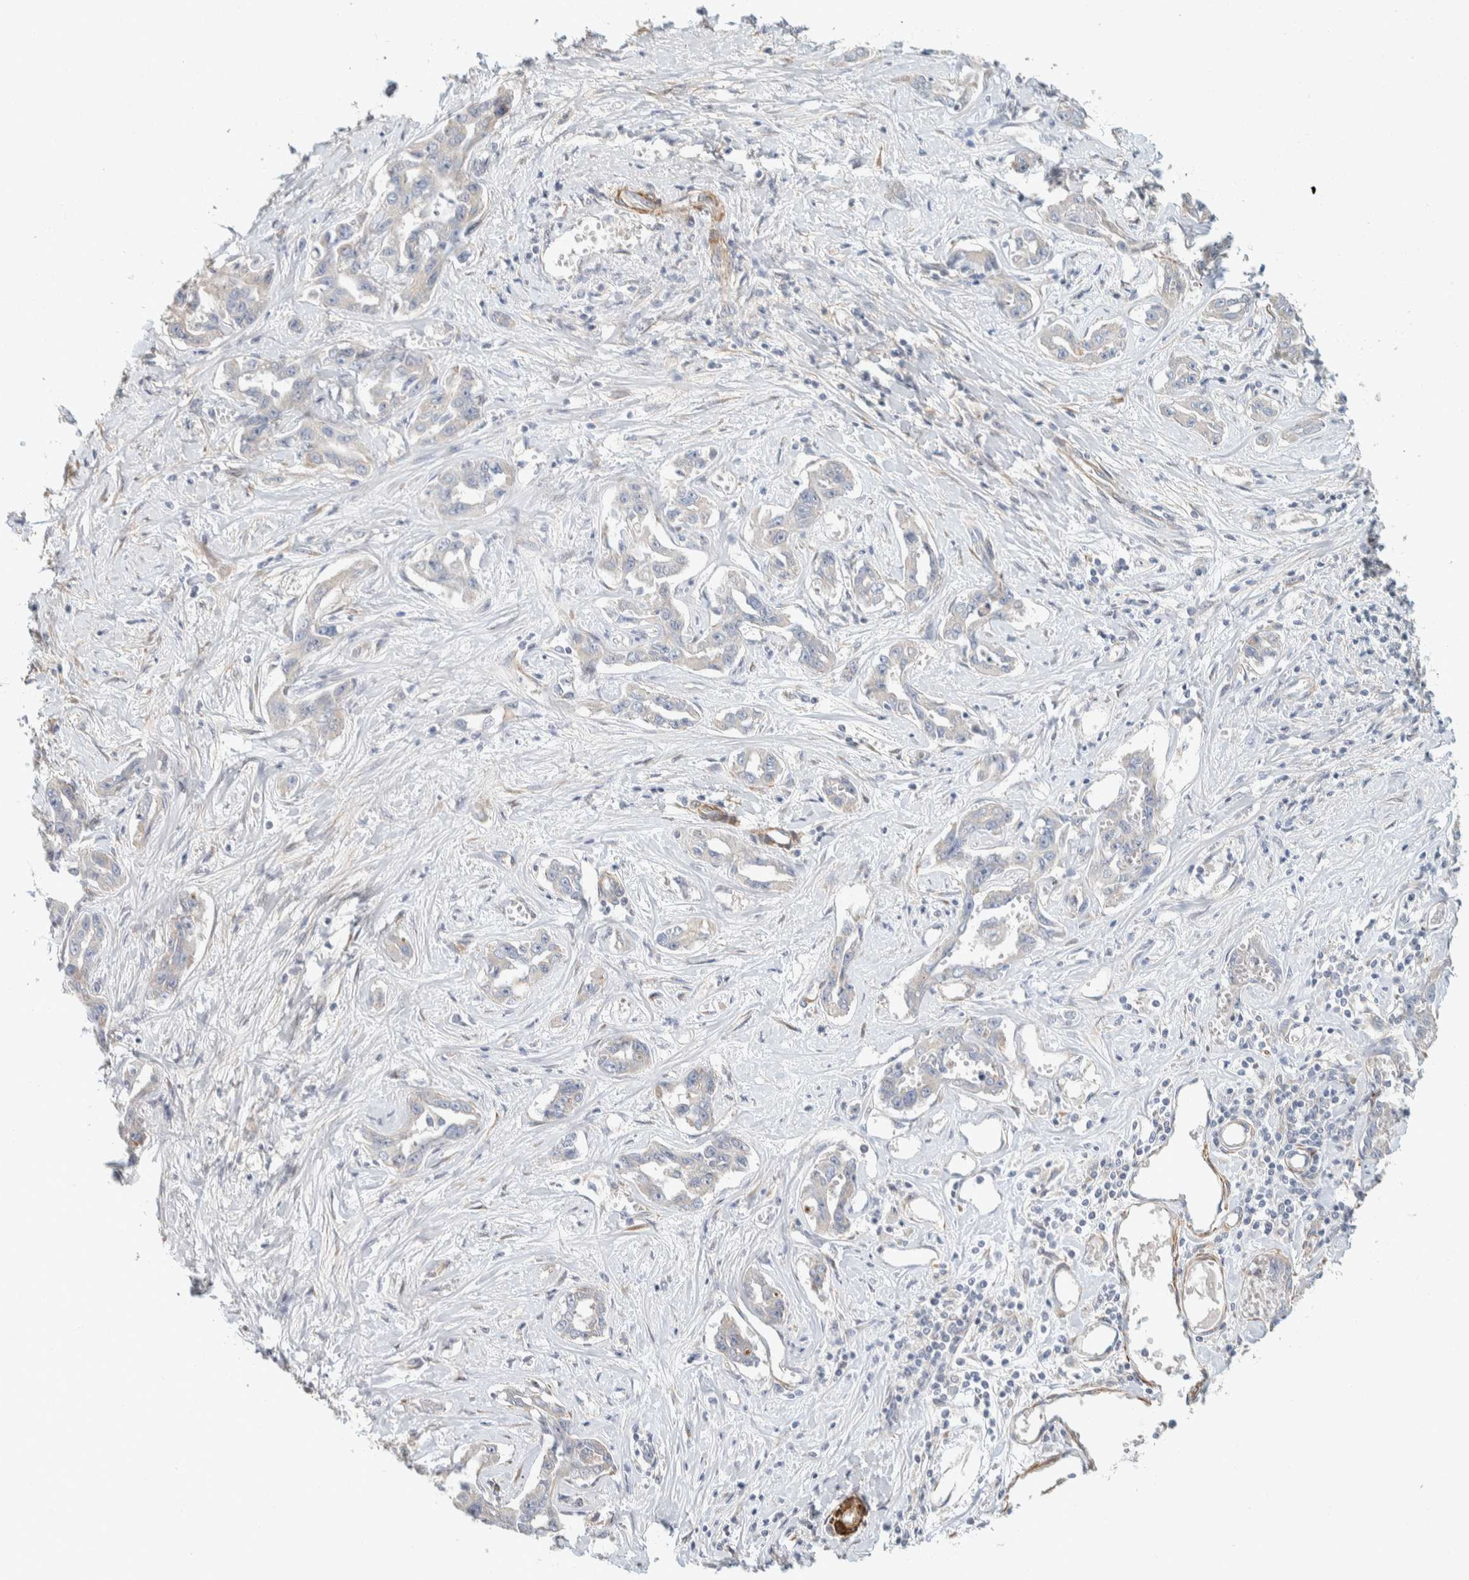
{"staining": {"intensity": "negative", "quantity": "none", "location": "none"}, "tissue": "liver cancer", "cell_type": "Tumor cells", "image_type": "cancer", "snomed": [{"axis": "morphology", "description": "Cholangiocarcinoma"}, {"axis": "topography", "description": "Liver"}], "caption": "DAB (3,3'-diaminobenzidine) immunohistochemical staining of human liver cancer displays no significant staining in tumor cells.", "gene": "CDR2", "patient": {"sex": "male", "age": 59}}